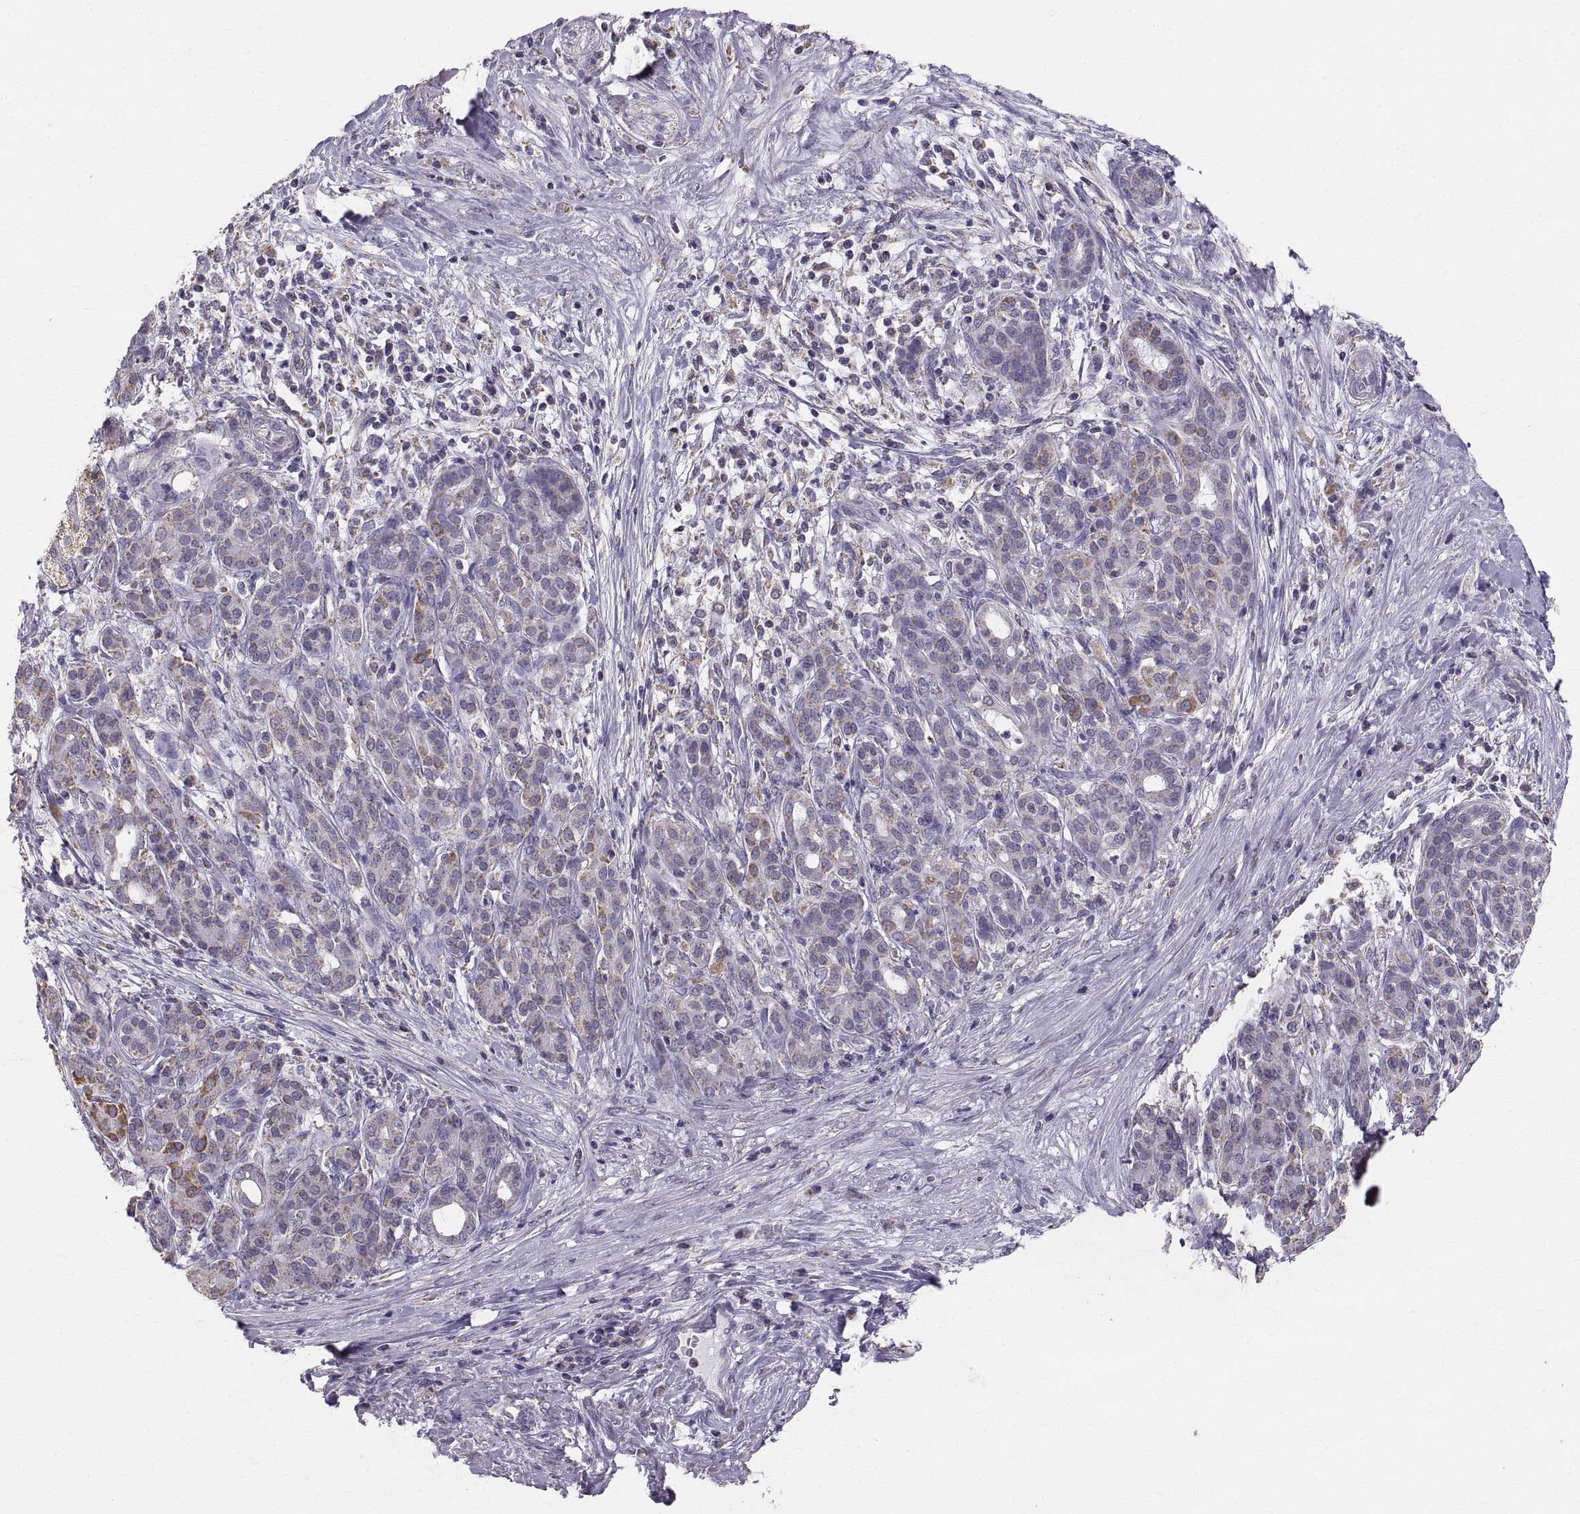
{"staining": {"intensity": "moderate", "quantity": "<25%", "location": "cytoplasmic/membranous"}, "tissue": "pancreatic cancer", "cell_type": "Tumor cells", "image_type": "cancer", "snomed": [{"axis": "morphology", "description": "Adenocarcinoma, NOS"}, {"axis": "topography", "description": "Pancreas"}], "caption": "DAB immunohistochemical staining of pancreatic cancer (adenocarcinoma) shows moderate cytoplasmic/membranous protein staining in about <25% of tumor cells.", "gene": "STMND1", "patient": {"sex": "male", "age": 44}}